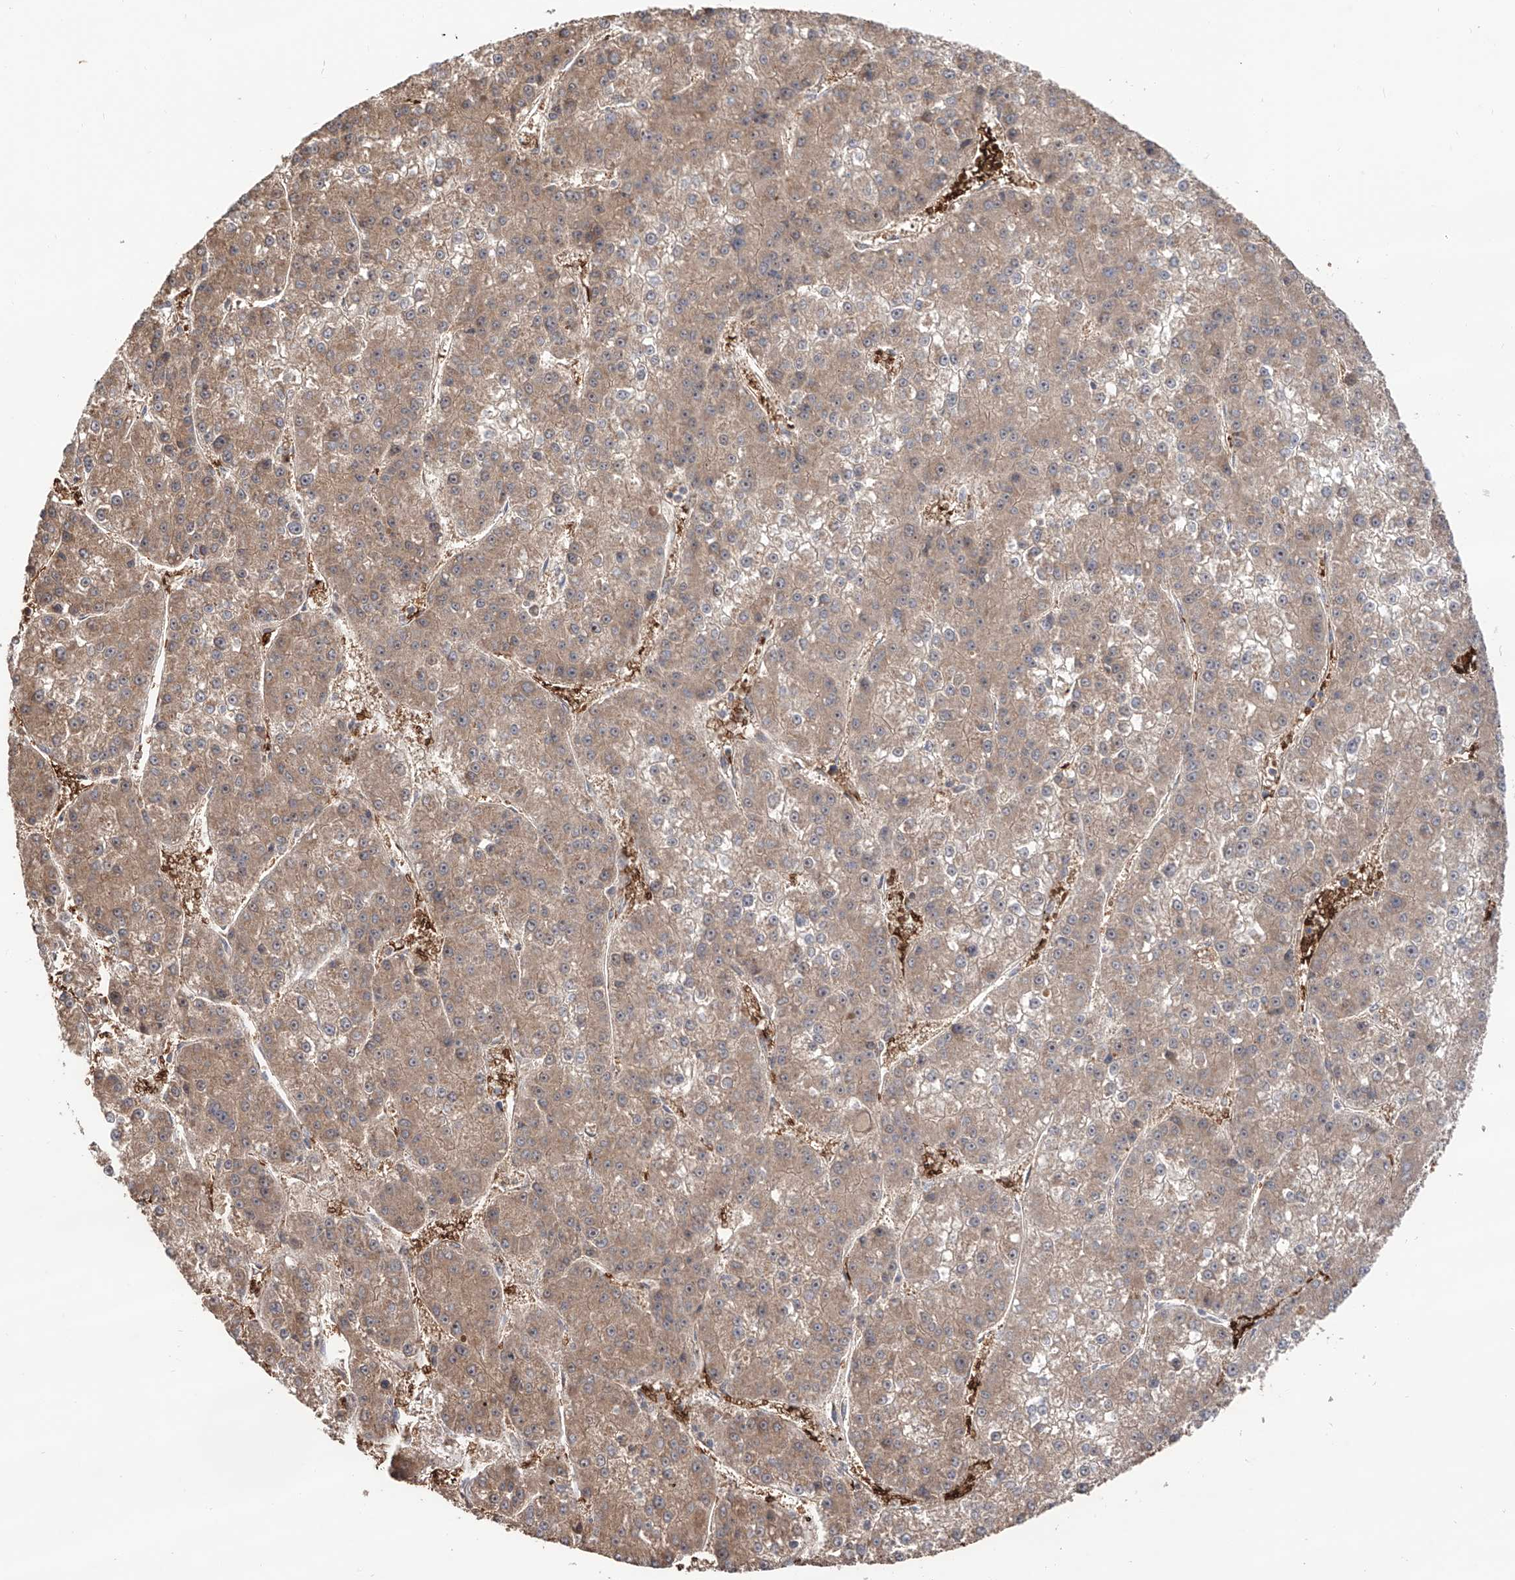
{"staining": {"intensity": "moderate", "quantity": ">75%", "location": "cytoplasmic/membranous"}, "tissue": "liver cancer", "cell_type": "Tumor cells", "image_type": "cancer", "snomed": [{"axis": "morphology", "description": "Carcinoma, Hepatocellular, NOS"}, {"axis": "topography", "description": "Liver"}], "caption": "Protein positivity by immunohistochemistry reveals moderate cytoplasmic/membranous staining in approximately >75% of tumor cells in liver hepatocellular carcinoma. (DAB (3,3'-diaminobenzidine) = brown stain, brightfield microscopy at high magnification).", "gene": "EDN1", "patient": {"sex": "female", "age": 73}}